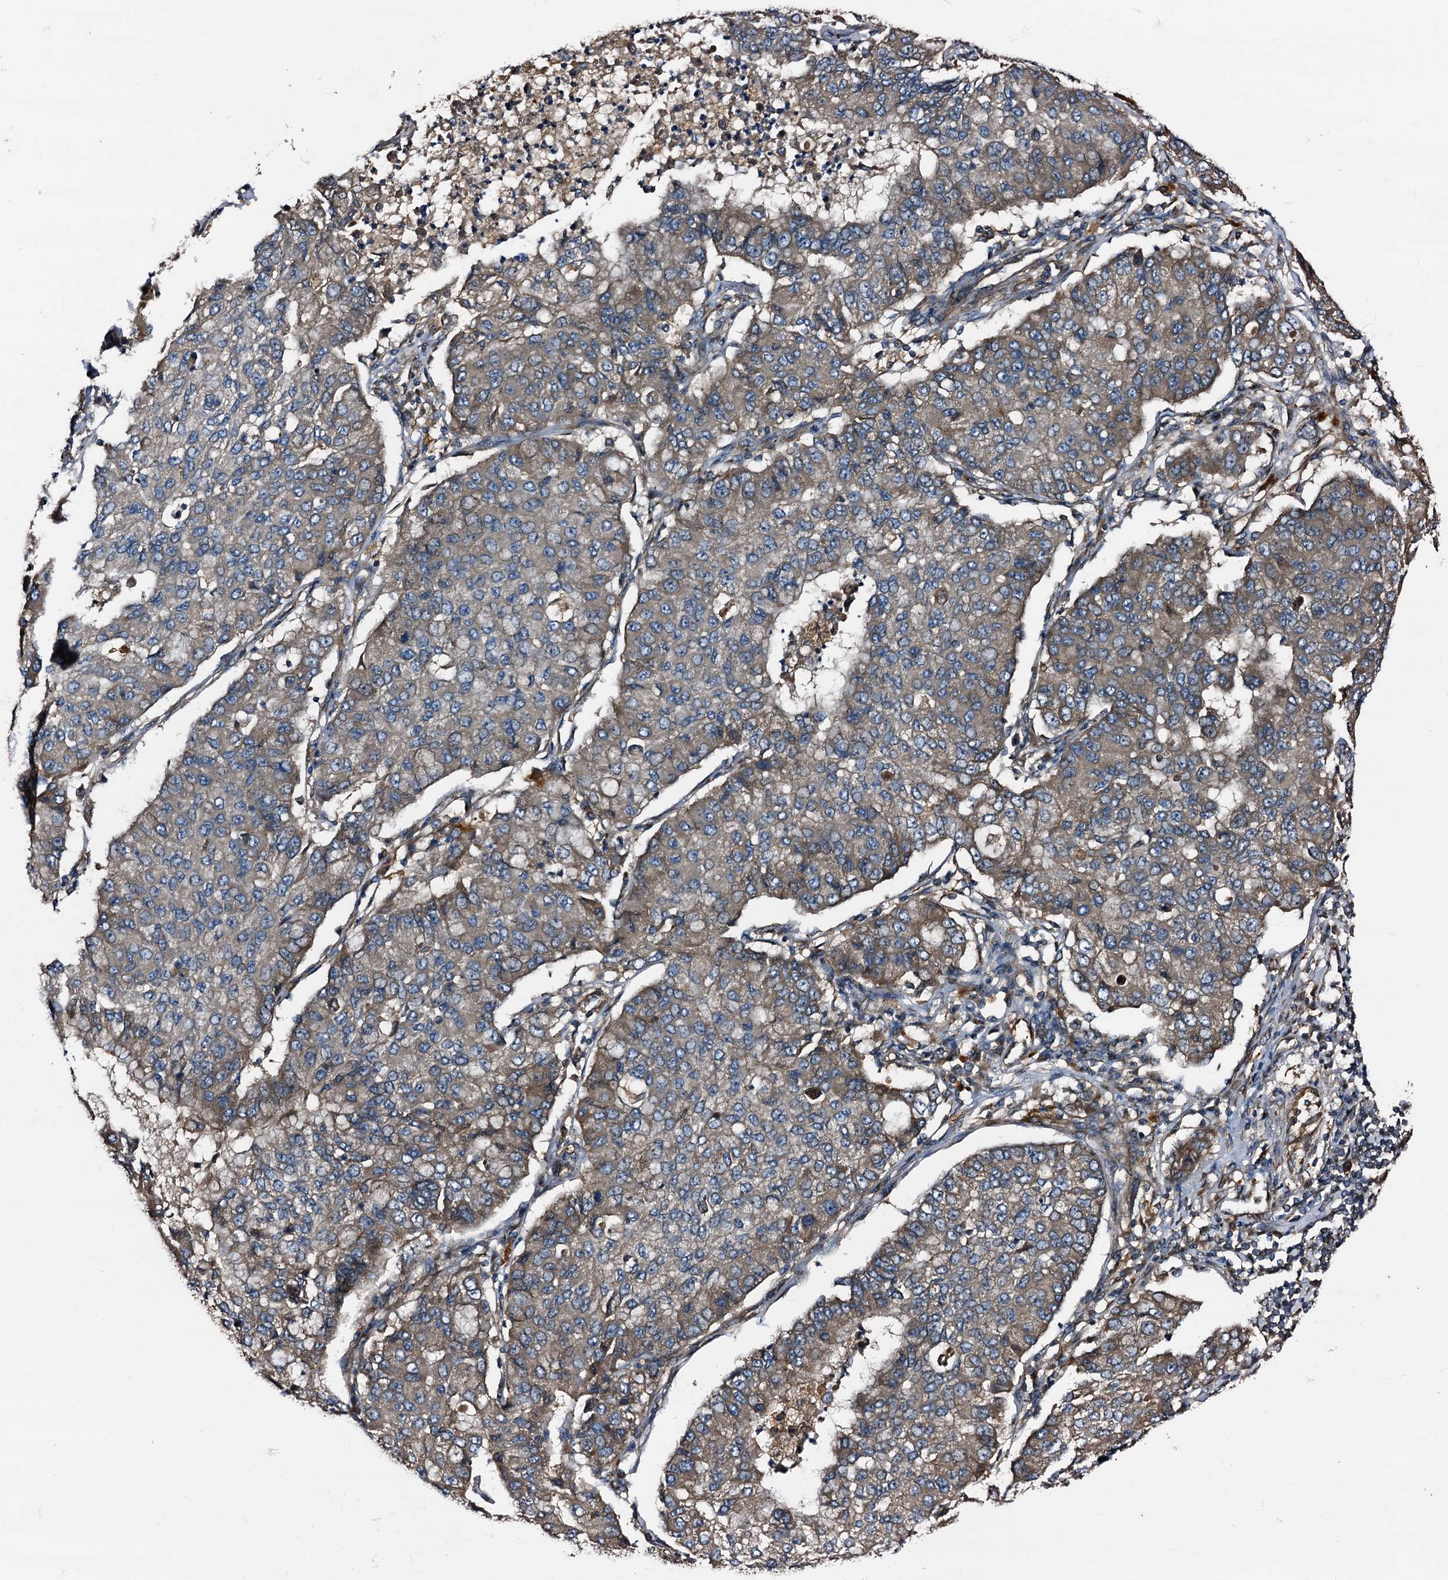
{"staining": {"intensity": "weak", "quantity": "25%-75%", "location": "cytoplasmic/membranous"}, "tissue": "lung cancer", "cell_type": "Tumor cells", "image_type": "cancer", "snomed": [{"axis": "morphology", "description": "Squamous cell carcinoma, NOS"}, {"axis": "topography", "description": "Lung"}], "caption": "Immunohistochemistry (IHC) of human lung cancer reveals low levels of weak cytoplasmic/membranous staining in about 25%-75% of tumor cells.", "gene": "PEX5", "patient": {"sex": "male", "age": 74}}